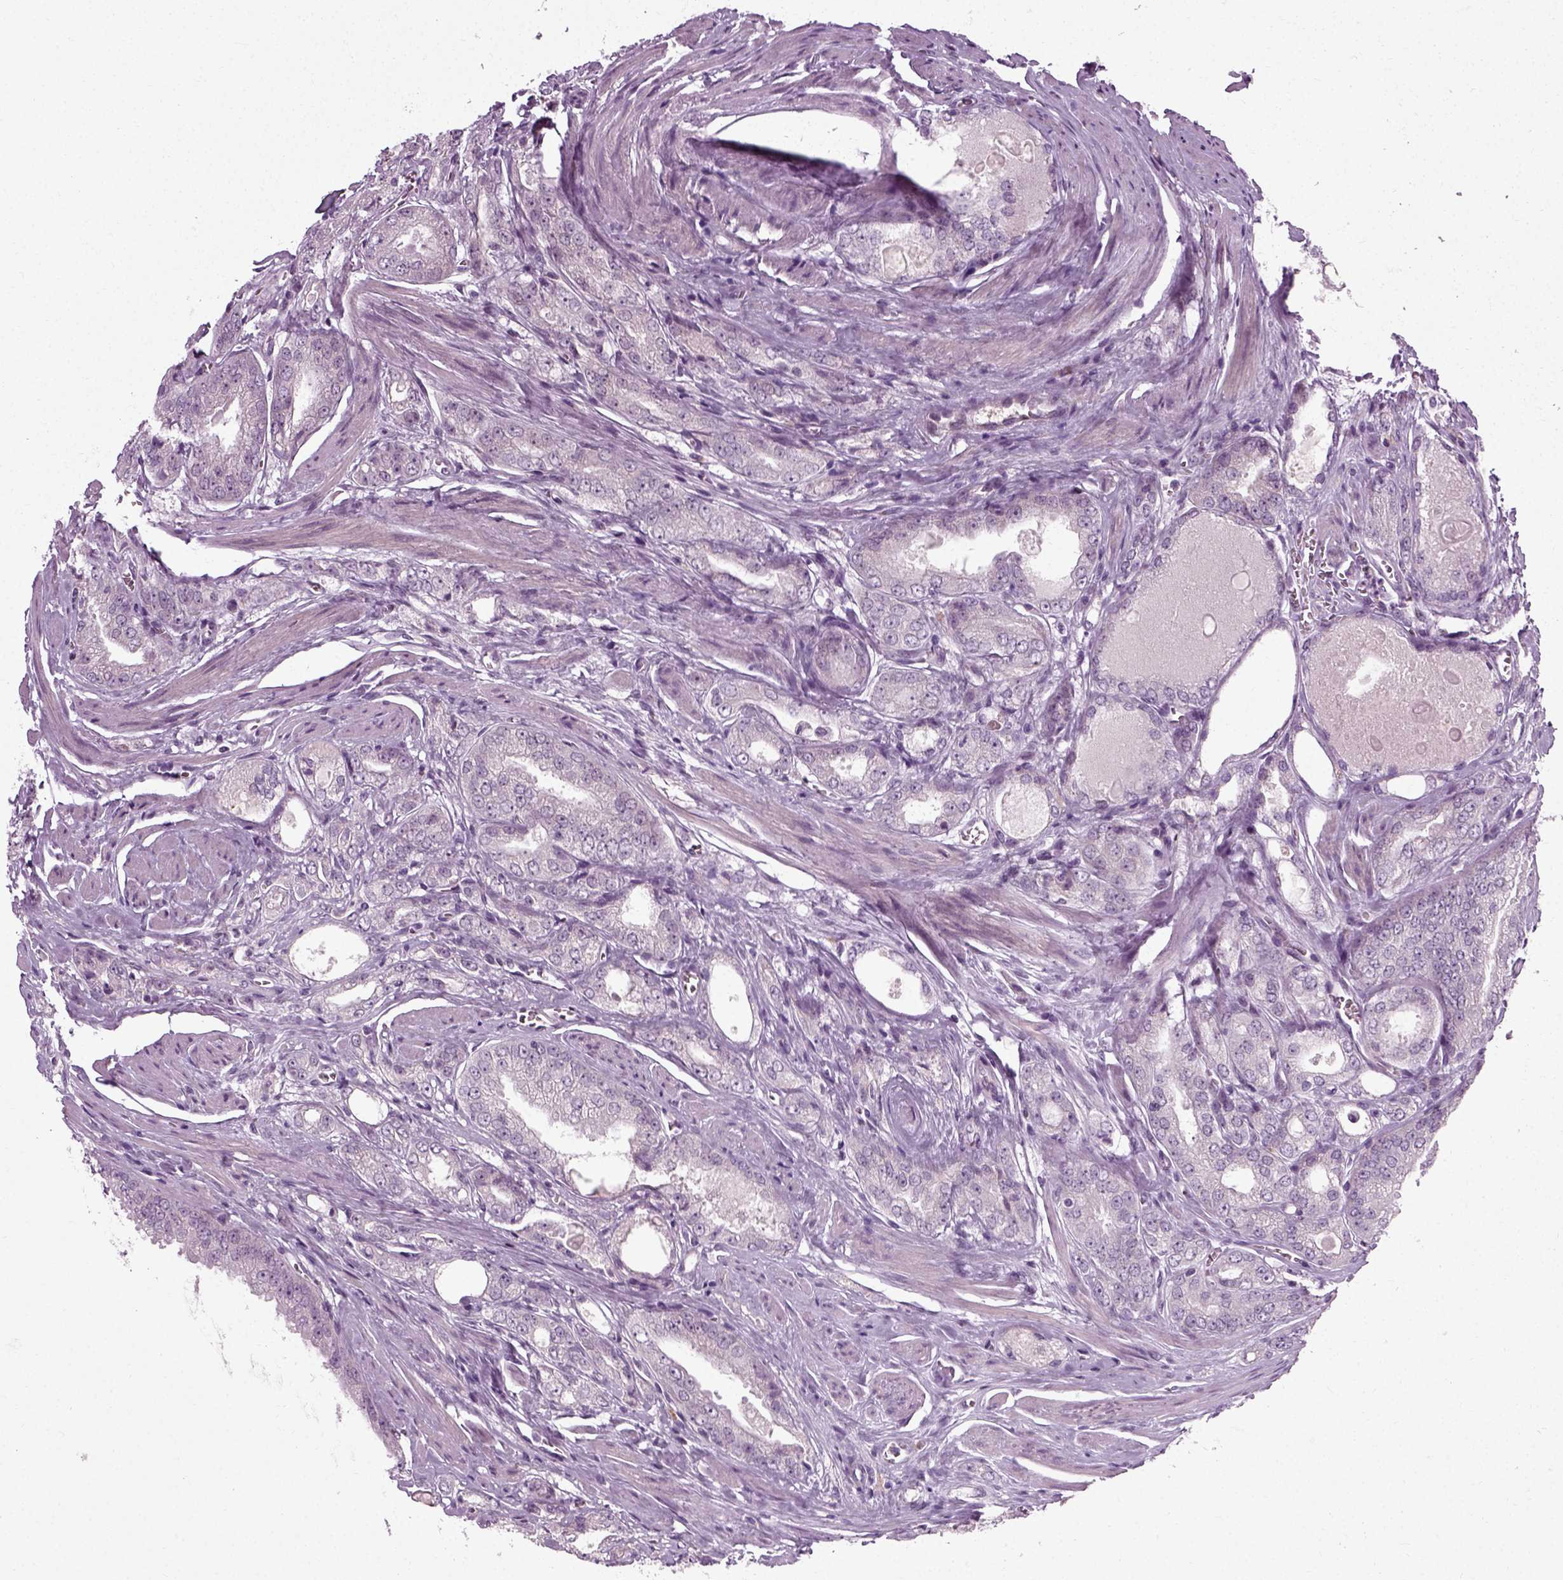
{"staining": {"intensity": "negative", "quantity": "none", "location": "none"}, "tissue": "prostate cancer", "cell_type": "Tumor cells", "image_type": "cancer", "snomed": [{"axis": "morphology", "description": "Adenocarcinoma, NOS"}, {"axis": "morphology", "description": "Adenocarcinoma, High grade"}, {"axis": "topography", "description": "Prostate"}], "caption": "This is an IHC photomicrograph of prostate adenocarcinoma. There is no staining in tumor cells.", "gene": "SCG5", "patient": {"sex": "male", "age": 70}}